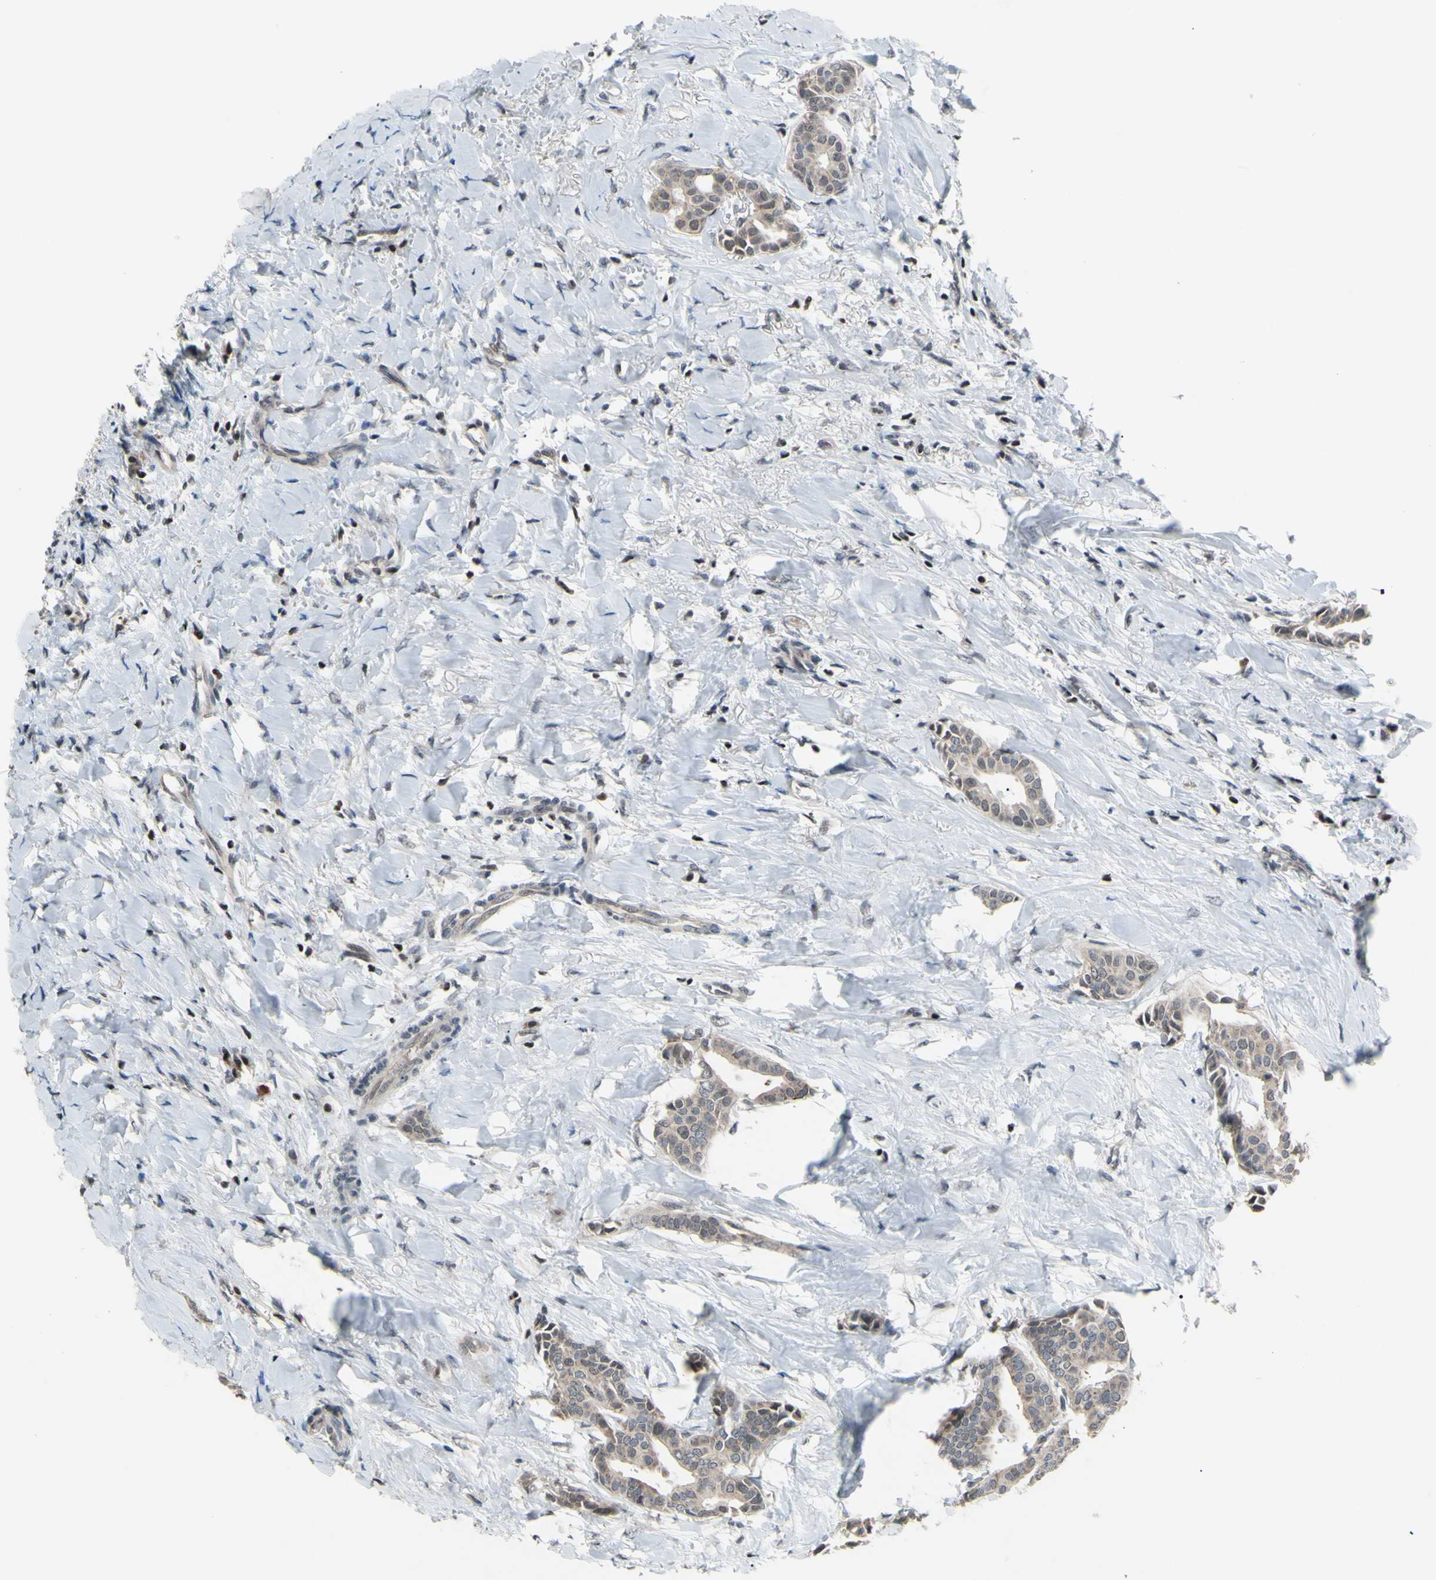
{"staining": {"intensity": "weak", "quantity": ">75%", "location": "cytoplasmic/membranous"}, "tissue": "head and neck cancer", "cell_type": "Tumor cells", "image_type": "cancer", "snomed": [{"axis": "morphology", "description": "Adenocarcinoma, NOS"}, {"axis": "topography", "description": "Salivary gland"}, {"axis": "topography", "description": "Head-Neck"}], "caption": "An image of human head and neck cancer stained for a protein exhibits weak cytoplasmic/membranous brown staining in tumor cells.", "gene": "SP4", "patient": {"sex": "female", "age": 59}}